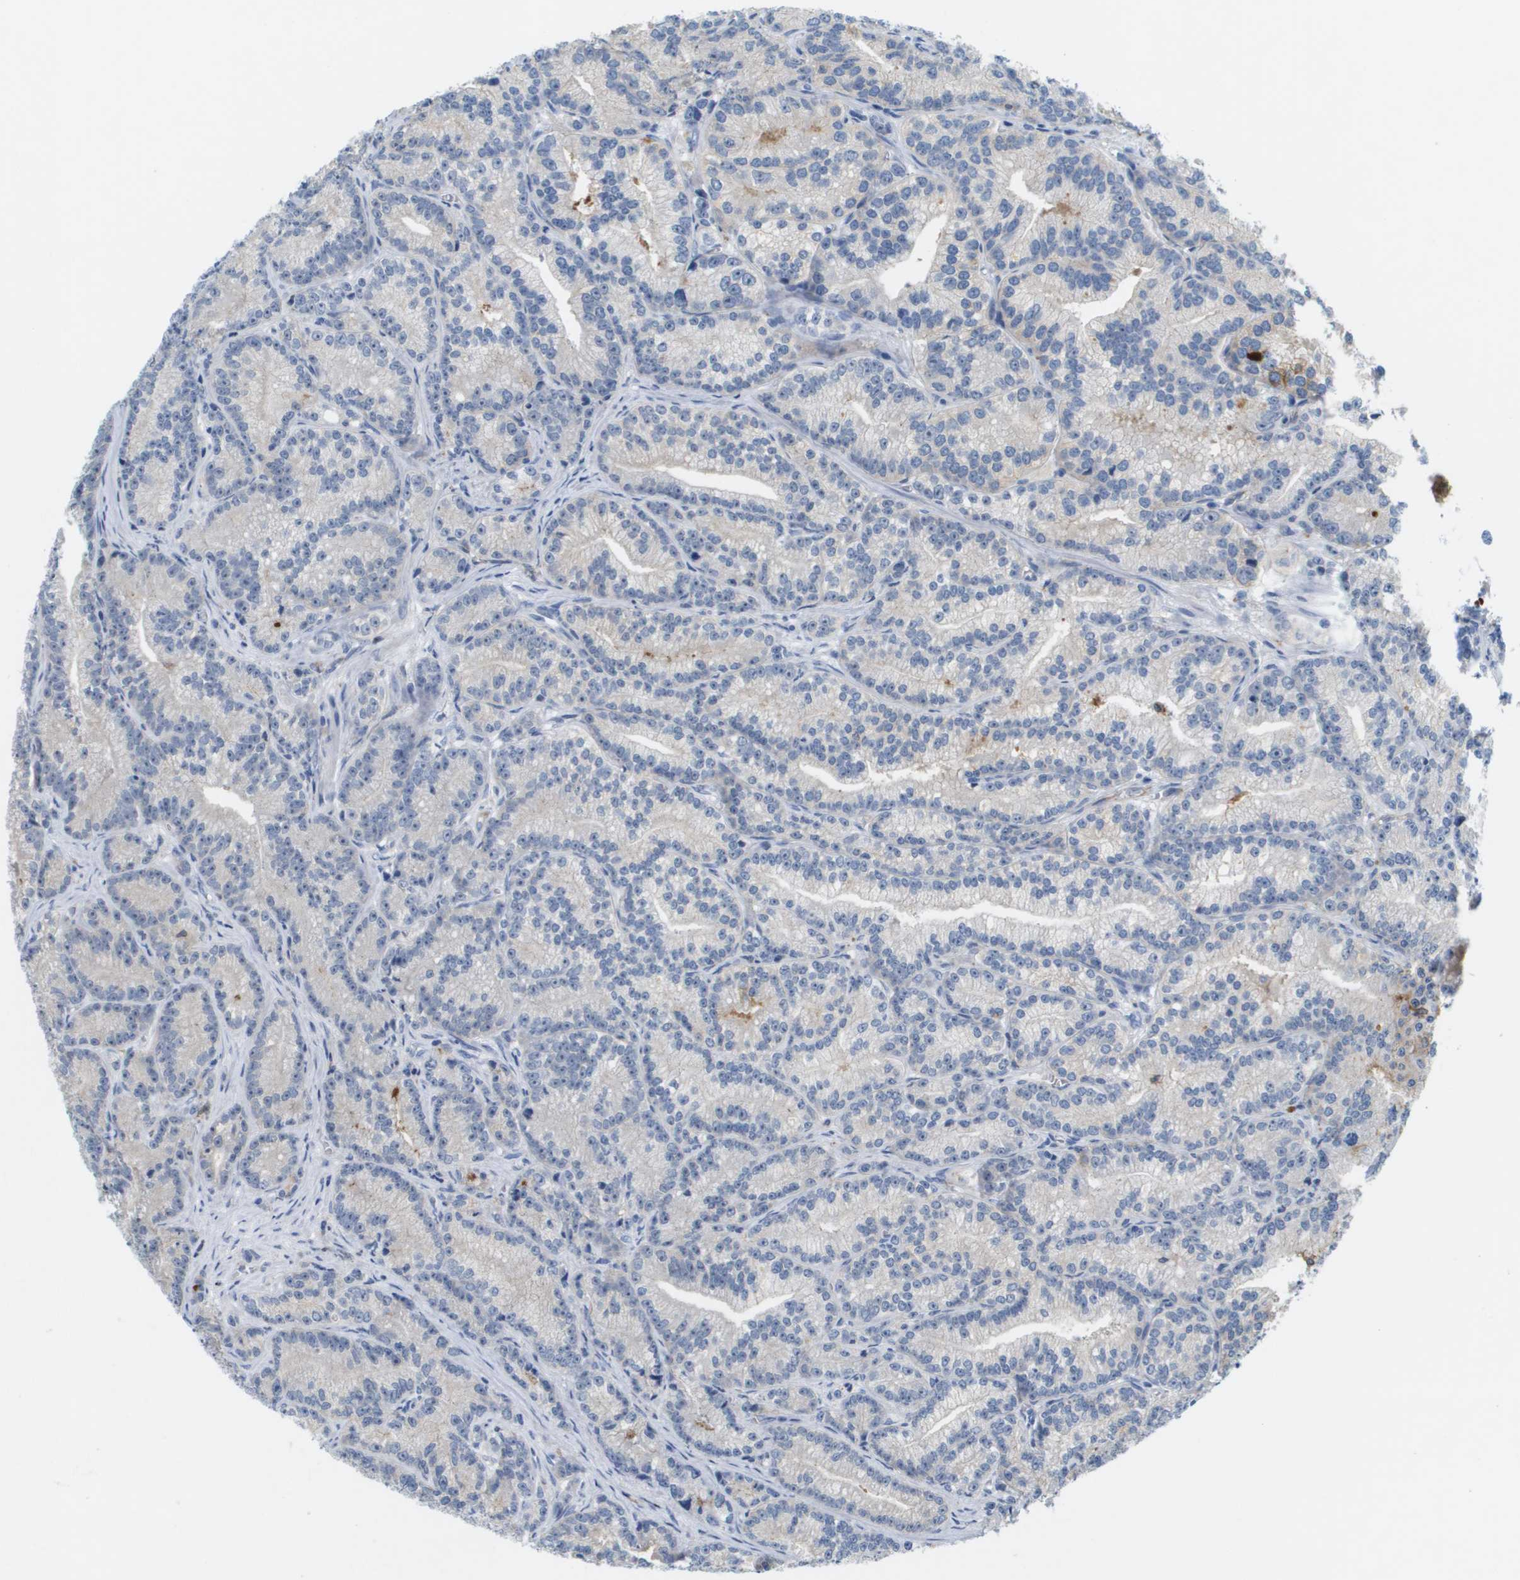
{"staining": {"intensity": "negative", "quantity": "none", "location": "none"}, "tissue": "prostate cancer", "cell_type": "Tumor cells", "image_type": "cancer", "snomed": [{"axis": "morphology", "description": "Adenocarcinoma, Low grade"}, {"axis": "topography", "description": "Prostate"}], "caption": "IHC image of human prostate cancer (adenocarcinoma (low-grade)) stained for a protein (brown), which exhibits no staining in tumor cells. (DAB (3,3'-diaminobenzidine) immunohistochemistry with hematoxylin counter stain).", "gene": "LIPG", "patient": {"sex": "male", "age": 89}}